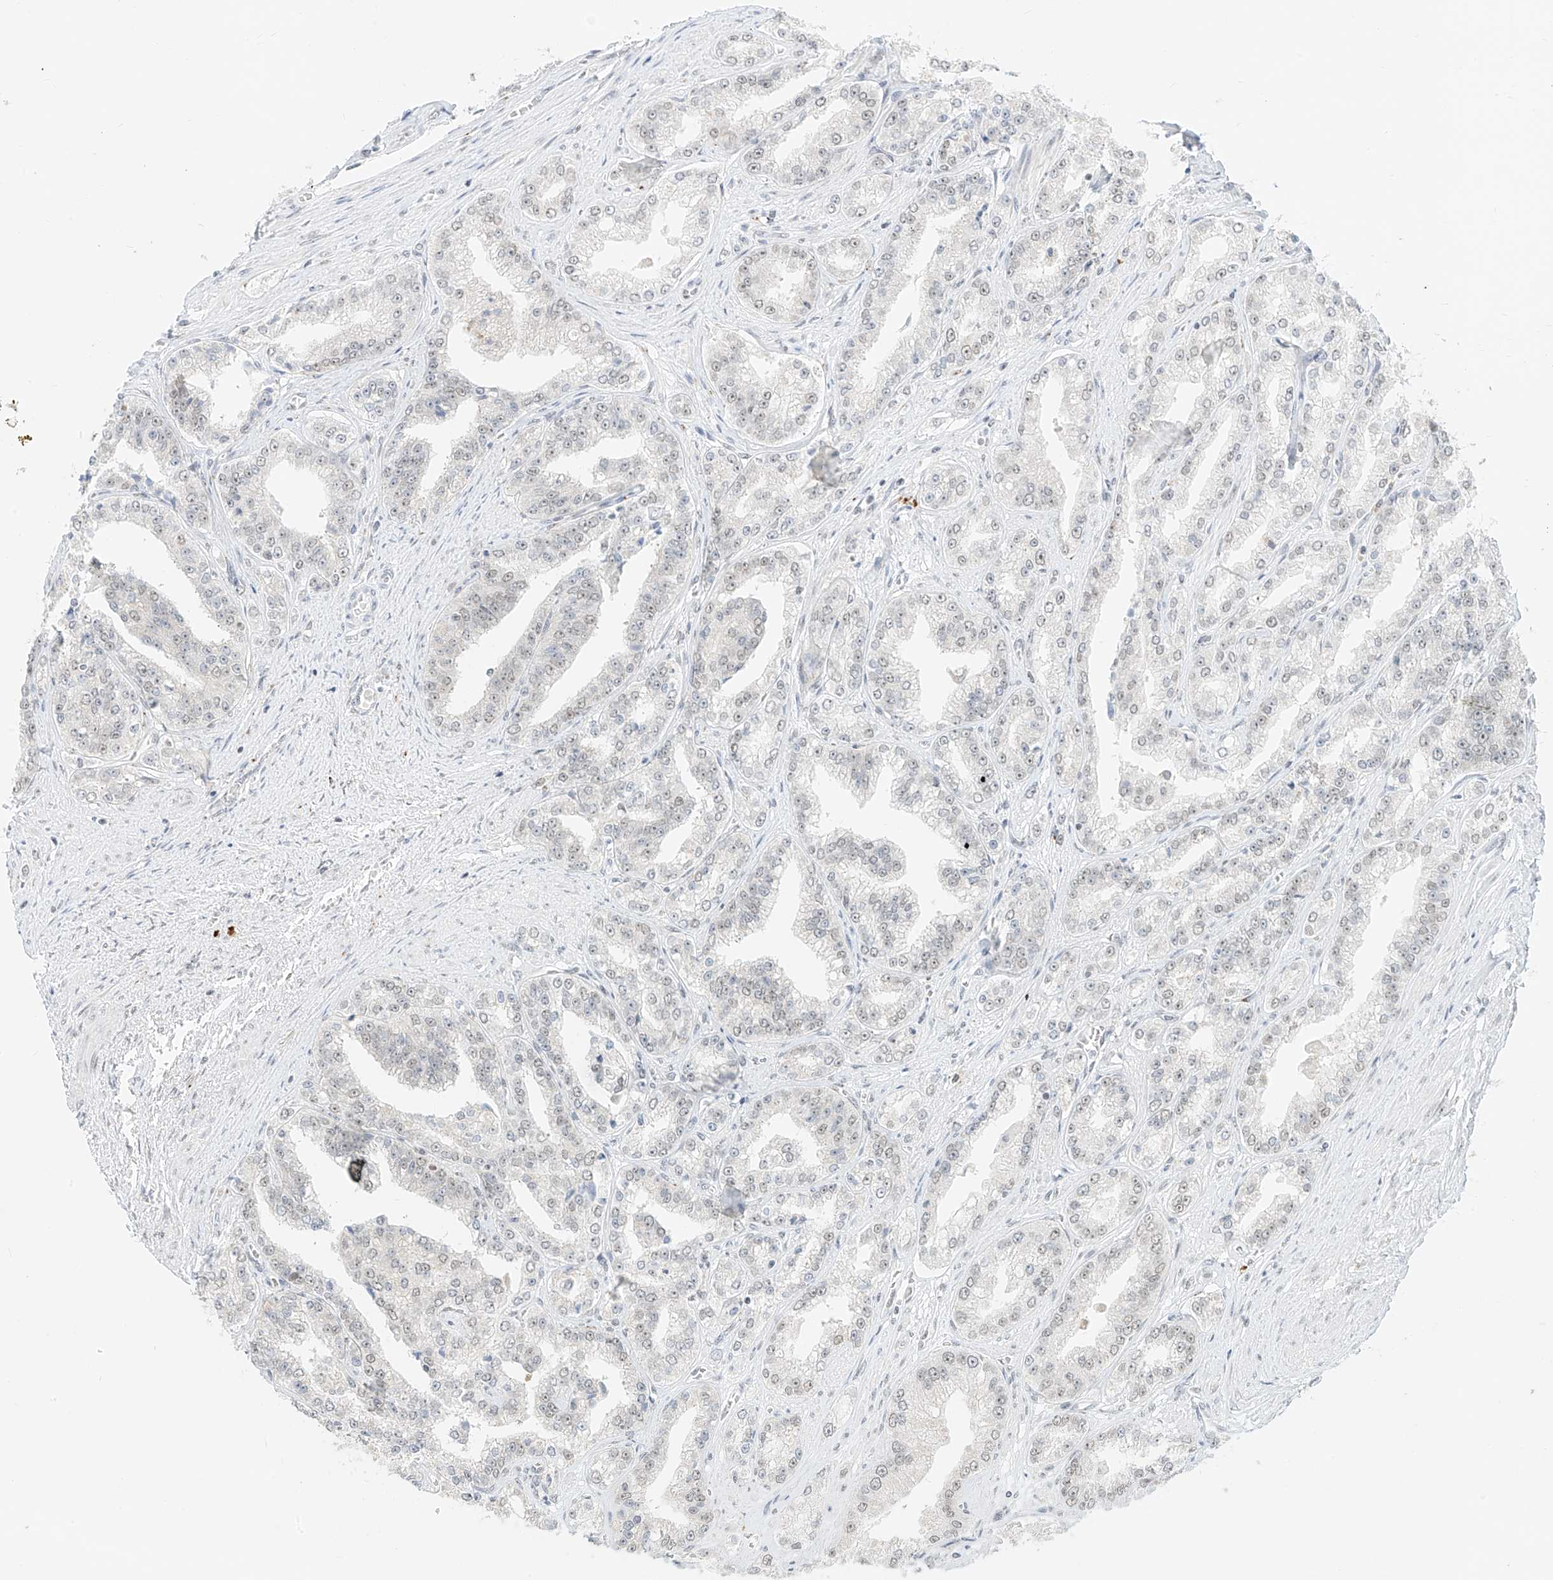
{"staining": {"intensity": "negative", "quantity": "none", "location": "none"}, "tissue": "prostate cancer", "cell_type": "Tumor cells", "image_type": "cancer", "snomed": [{"axis": "morphology", "description": "Adenocarcinoma, High grade"}, {"axis": "topography", "description": "Prostate"}], "caption": "A high-resolution photomicrograph shows IHC staining of prostate cancer (high-grade adenocarcinoma), which shows no significant positivity in tumor cells.", "gene": "SUPT5H", "patient": {"sex": "male", "age": 71}}